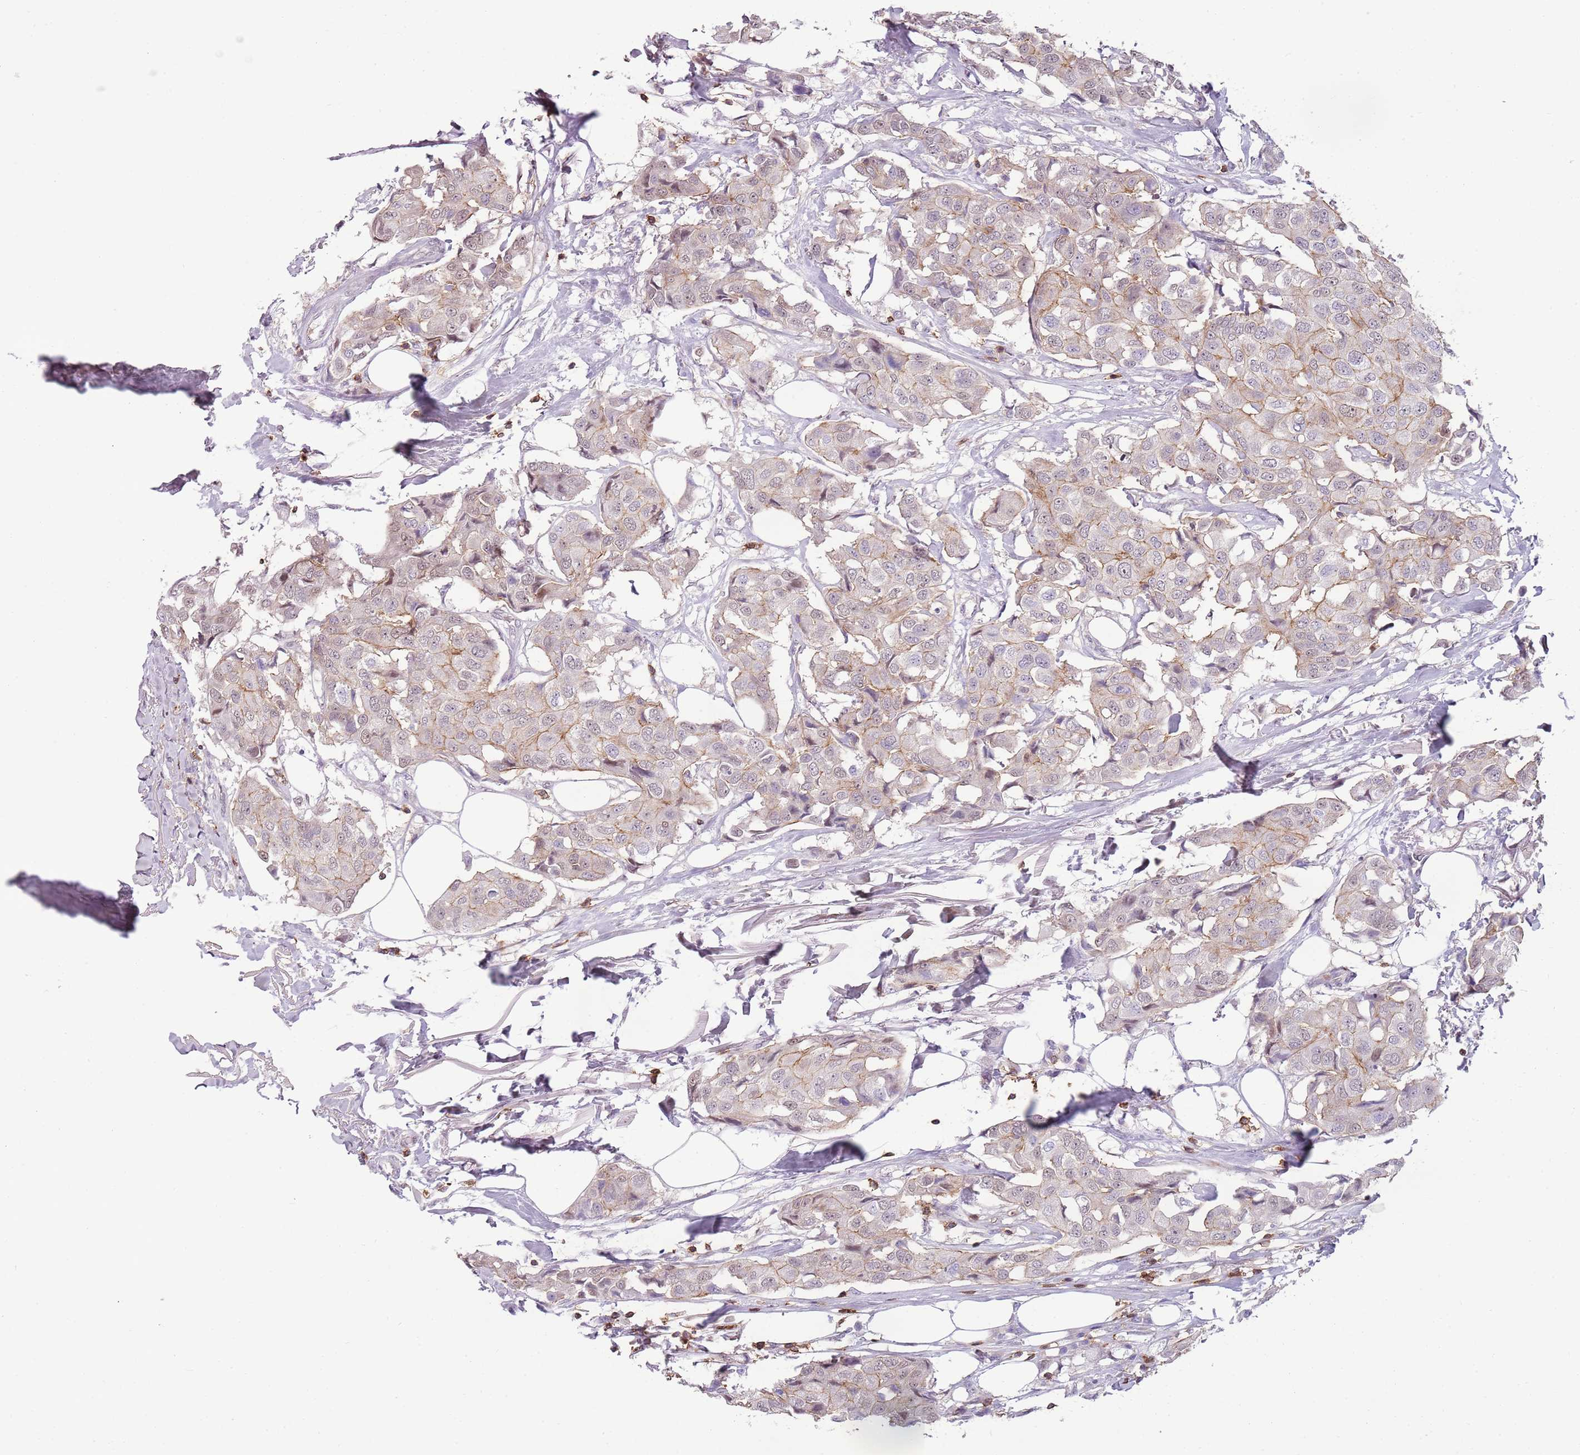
{"staining": {"intensity": "weak", "quantity": "25%-75%", "location": "cytoplasmic/membranous"}, "tissue": "breast cancer", "cell_type": "Tumor cells", "image_type": "cancer", "snomed": [{"axis": "morphology", "description": "Duct carcinoma"}, {"axis": "topography", "description": "Breast"}], "caption": "Immunohistochemical staining of invasive ductal carcinoma (breast) demonstrates low levels of weak cytoplasmic/membranous protein expression in approximately 25%-75% of tumor cells.", "gene": "ZNF583", "patient": {"sex": "female", "age": 80}}